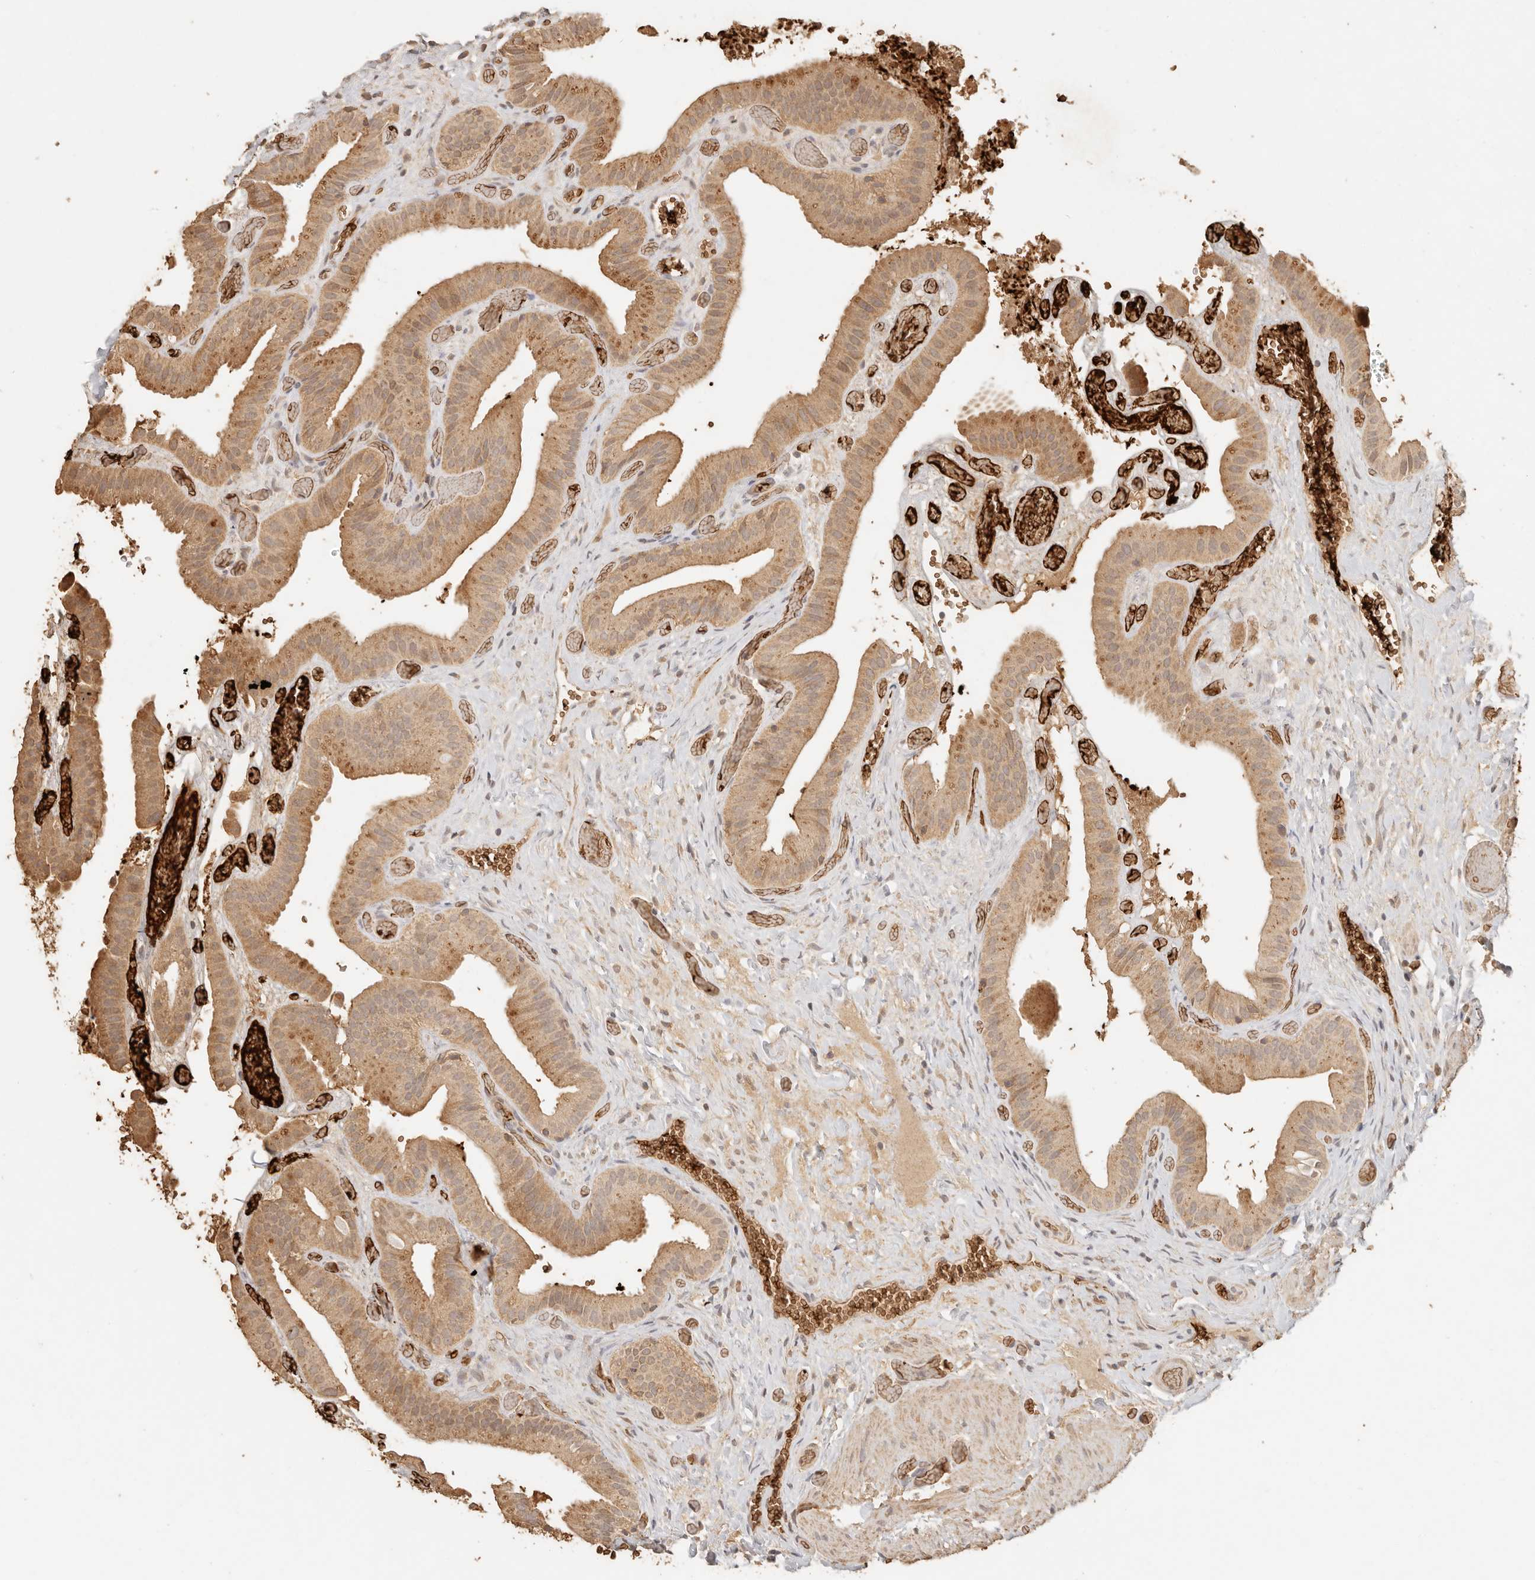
{"staining": {"intensity": "moderate", "quantity": ">75%", "location": "cytoplasmic/membranous"}, "tissue": "gallbladder", "cell_type": "Glandular cells", "image_type": "normal", "snomed": [{"axis": "morphology", "description": "Normal tissue, NOS"}, {"axis": "topography", "description": "Gallbladder"}], "caption": "Human gallbladder stained for a protein (brown) reveals moderate cytoplasmic/membranous positive staining in approximately >75% of glandular cells.", "gene": "INTS11", "patient": {"sex": "female", "age": 64}}